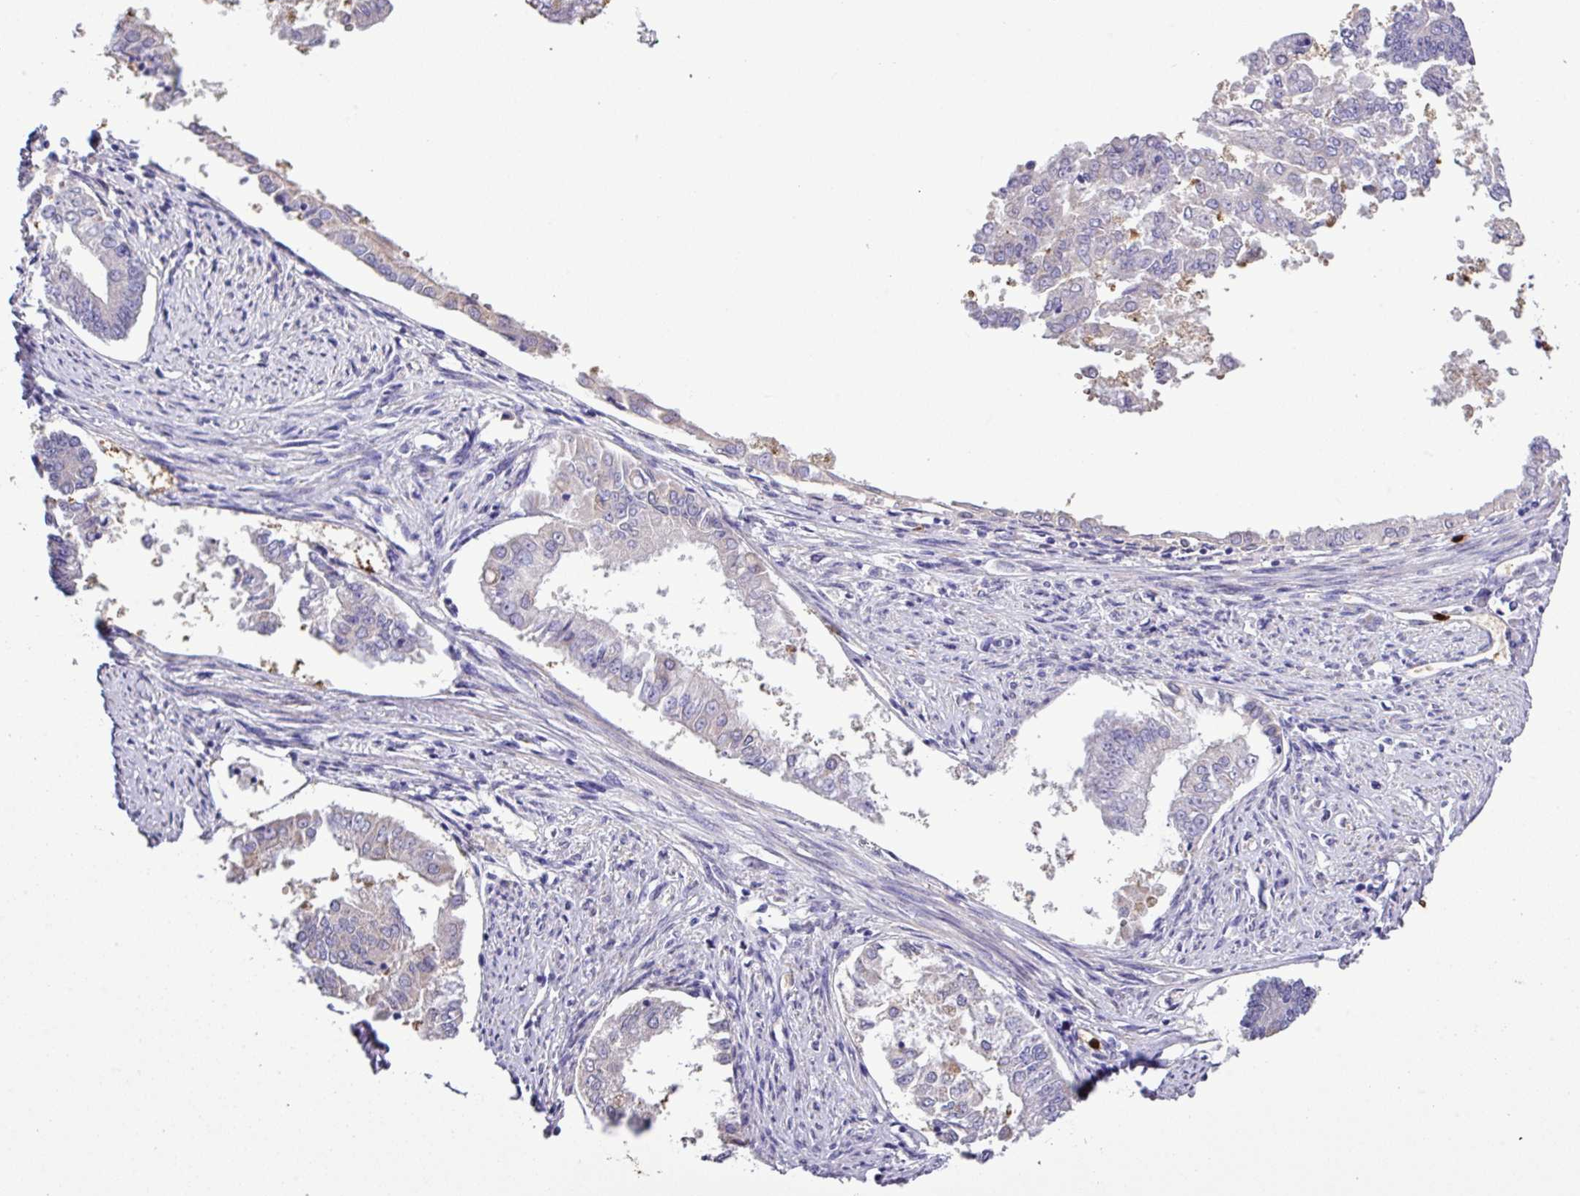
{"staining": {"intensity": "negative", "quantity": "none", "location": "none"}, "tissue": "endometrial cancer", "cell_type": "Tumor cells", "image_type": "cancer", "snomed": [{"axis": "morphology", "description": "Adenocarcinoma, NOS"}, {"axis": "topography", "description": "Endometrium"}], "caption": "A micrograph of human adenocarcinoma (endometrial) is negative for staining in tumor cells.", "gene": "MGAT4B", "patient": {"sex": "female", "age": 76}}